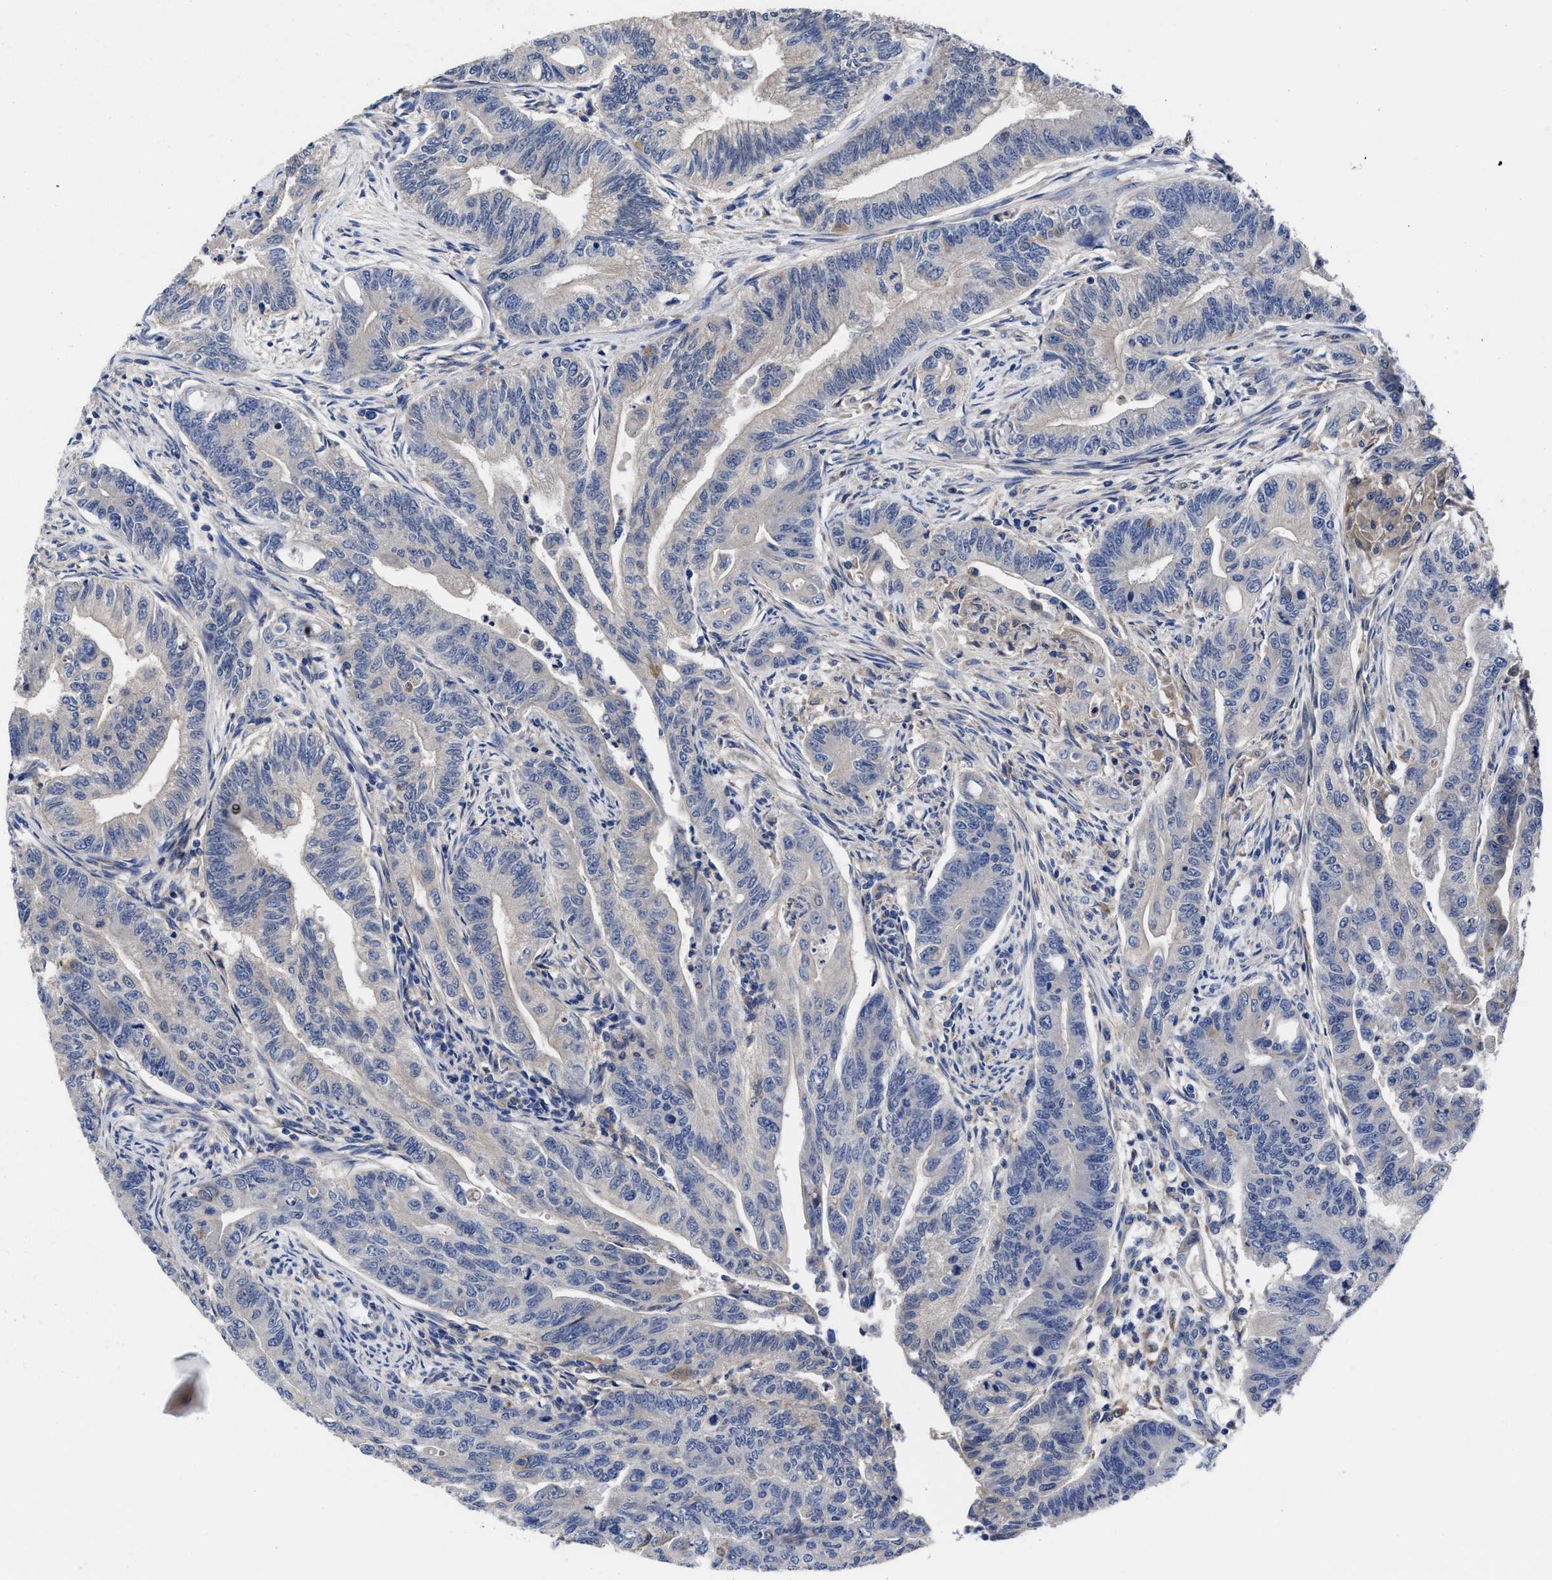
{"staining": {"intensity": "negative", "quantity": "none", "location": "none"}, "tissue": "colorectal cancer", "cell_type": "Tumor cells", "image_type": "cancer", "snomed": [{"axis": "morphology", "description": "Adenoma, NOS"}, {"axis": "morphology", "description": "Adenocarcinoma, NOS"}, {"axis": "topography", "description": "Colon"}], "caption": "Colorectal adenoma was stained to show a protein in brown. There is no significant staining in tumor cells.", "gene": "TXNDC17", "patient": {"sex": "male", "age": 79}}